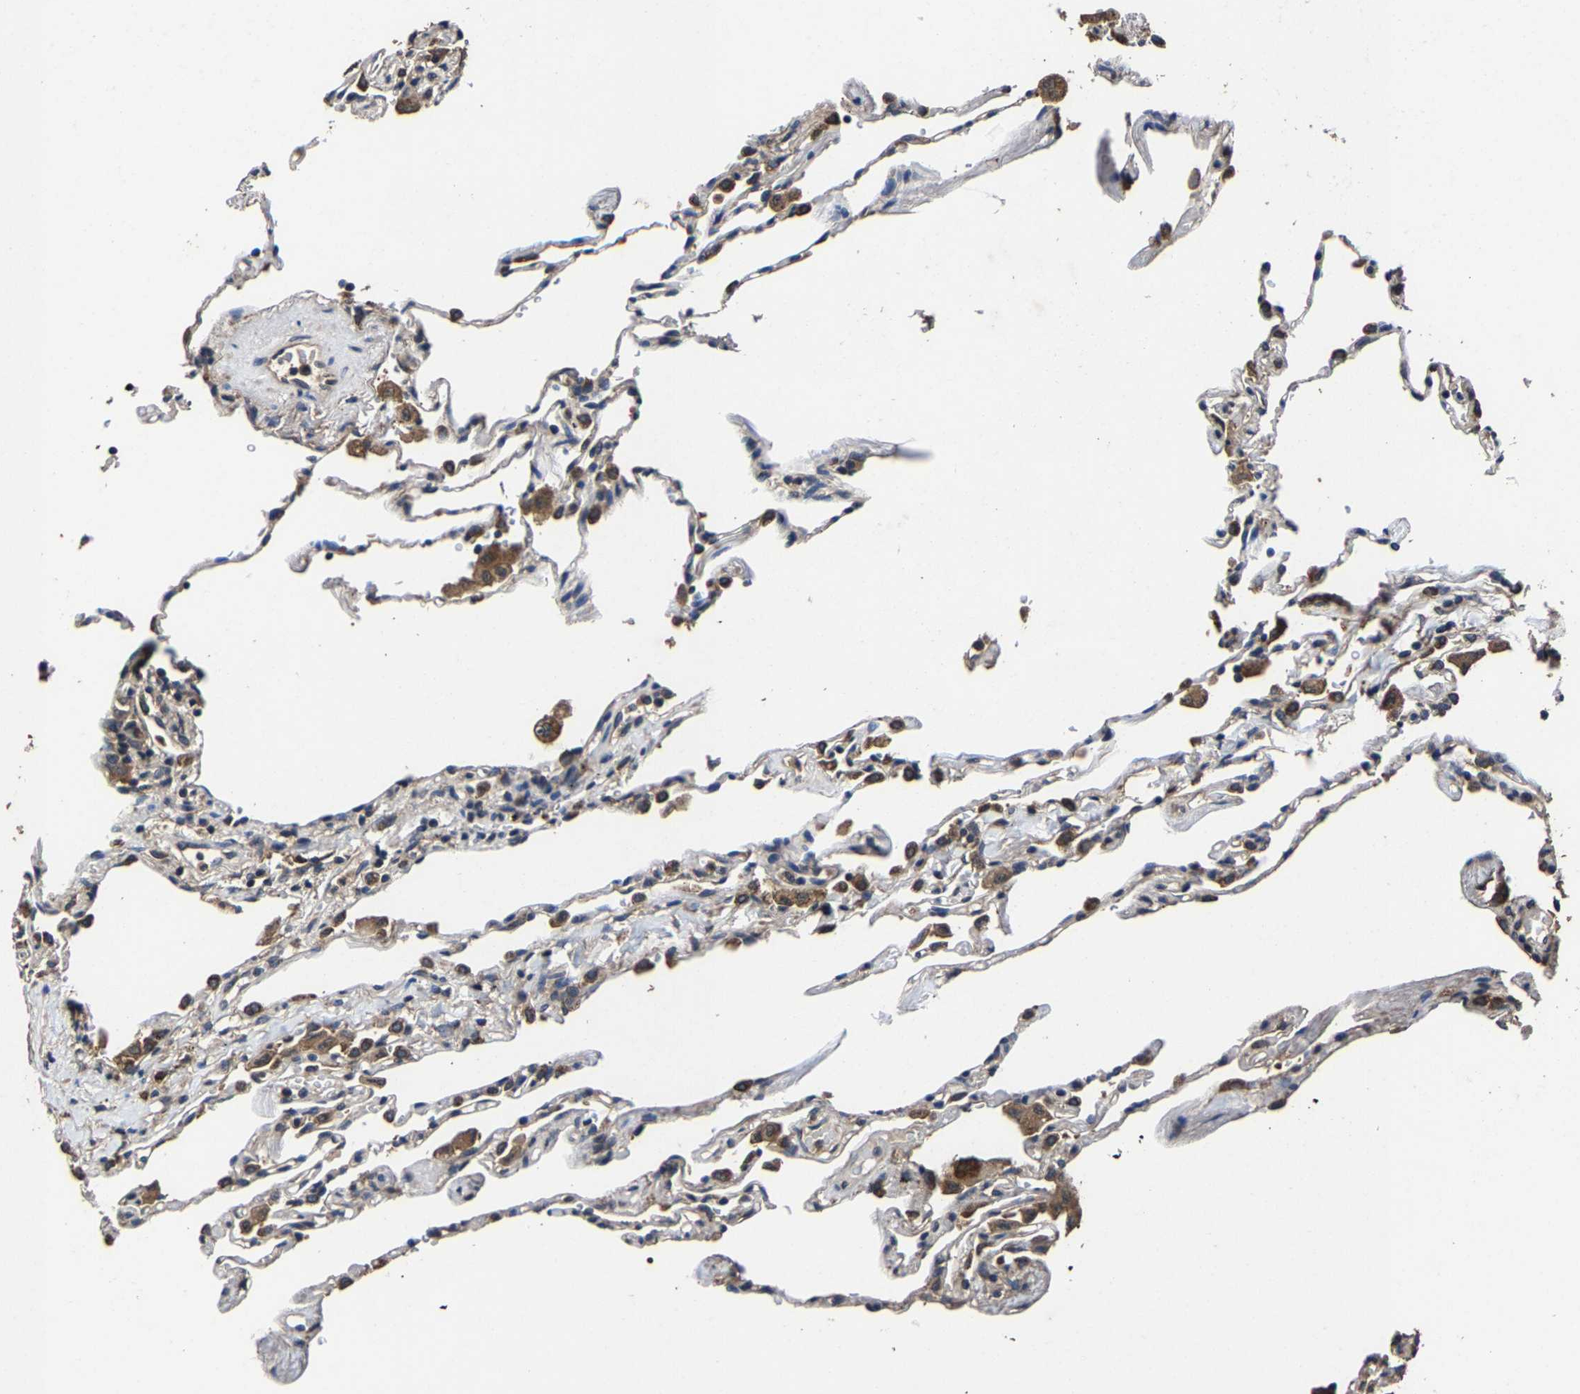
{"staining": {"intensity": "moderate", "quantity": "25%-75%", "location": "cytoplasmic/membranous"}, "tissue": "lung", "cell_type": "Alveolar cells", "image_type": "normal", "snomed": [{"axis": "morphology", "description": "Normal tissue, NOS"}, {"axis": "topography", "description": "Lung"}], "caption": "Alveolar cells demonstrate medium levels of moderate cytoplasmic/membranous staining in about 25%-75% of cells in normal human lung. (Stains: DAB (3,3'-diaminobenzidine) in brown, nuclei in blue, Microscopy: brightfield microscopy at high magnification).", "gene": "EBAG9", "patient": {"sex": "male", "age": 59}}